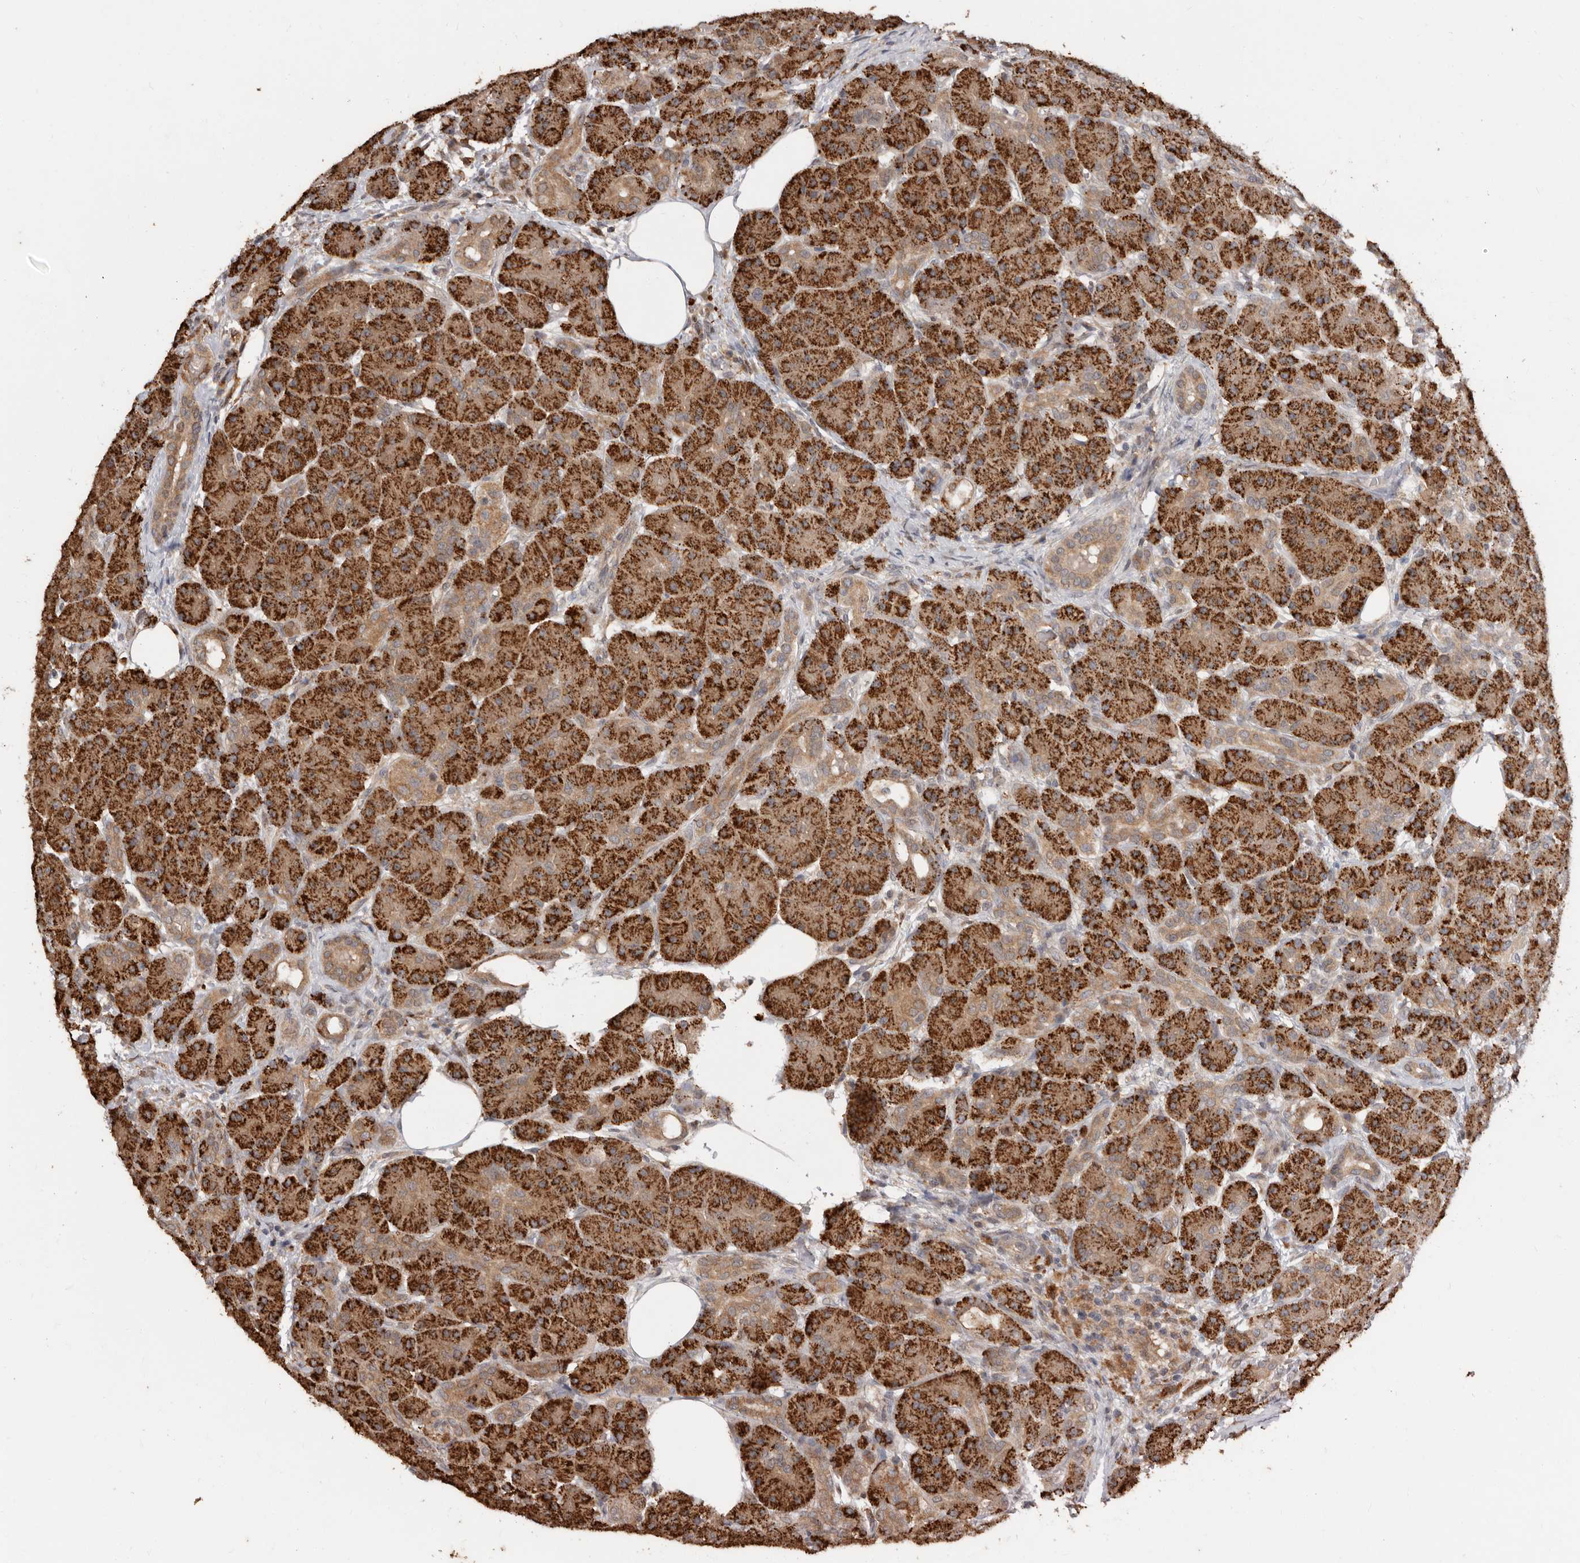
{"staining": {"intensity": "strong", "quantity": ">75%", "location": "cytoplasmic/membranous"}, "tissue": "pancreas", "cell_type": "Exocrine glandular cells", "image_type": "normal", "snomed": [{"axis": "morphology", "description": "Normal tissue, NOS"}, {"axis": "topography", "description": "Pancreas"}], "caption": "IHC image of benign pancreas stained for a protein (brown), which reveals high levels of strong cytoplasmic/membranous expression in approximately >75% of exocrine glandular cells.", "gene": "RSPO2", "patient": {"sex": "male", "age": 63}}